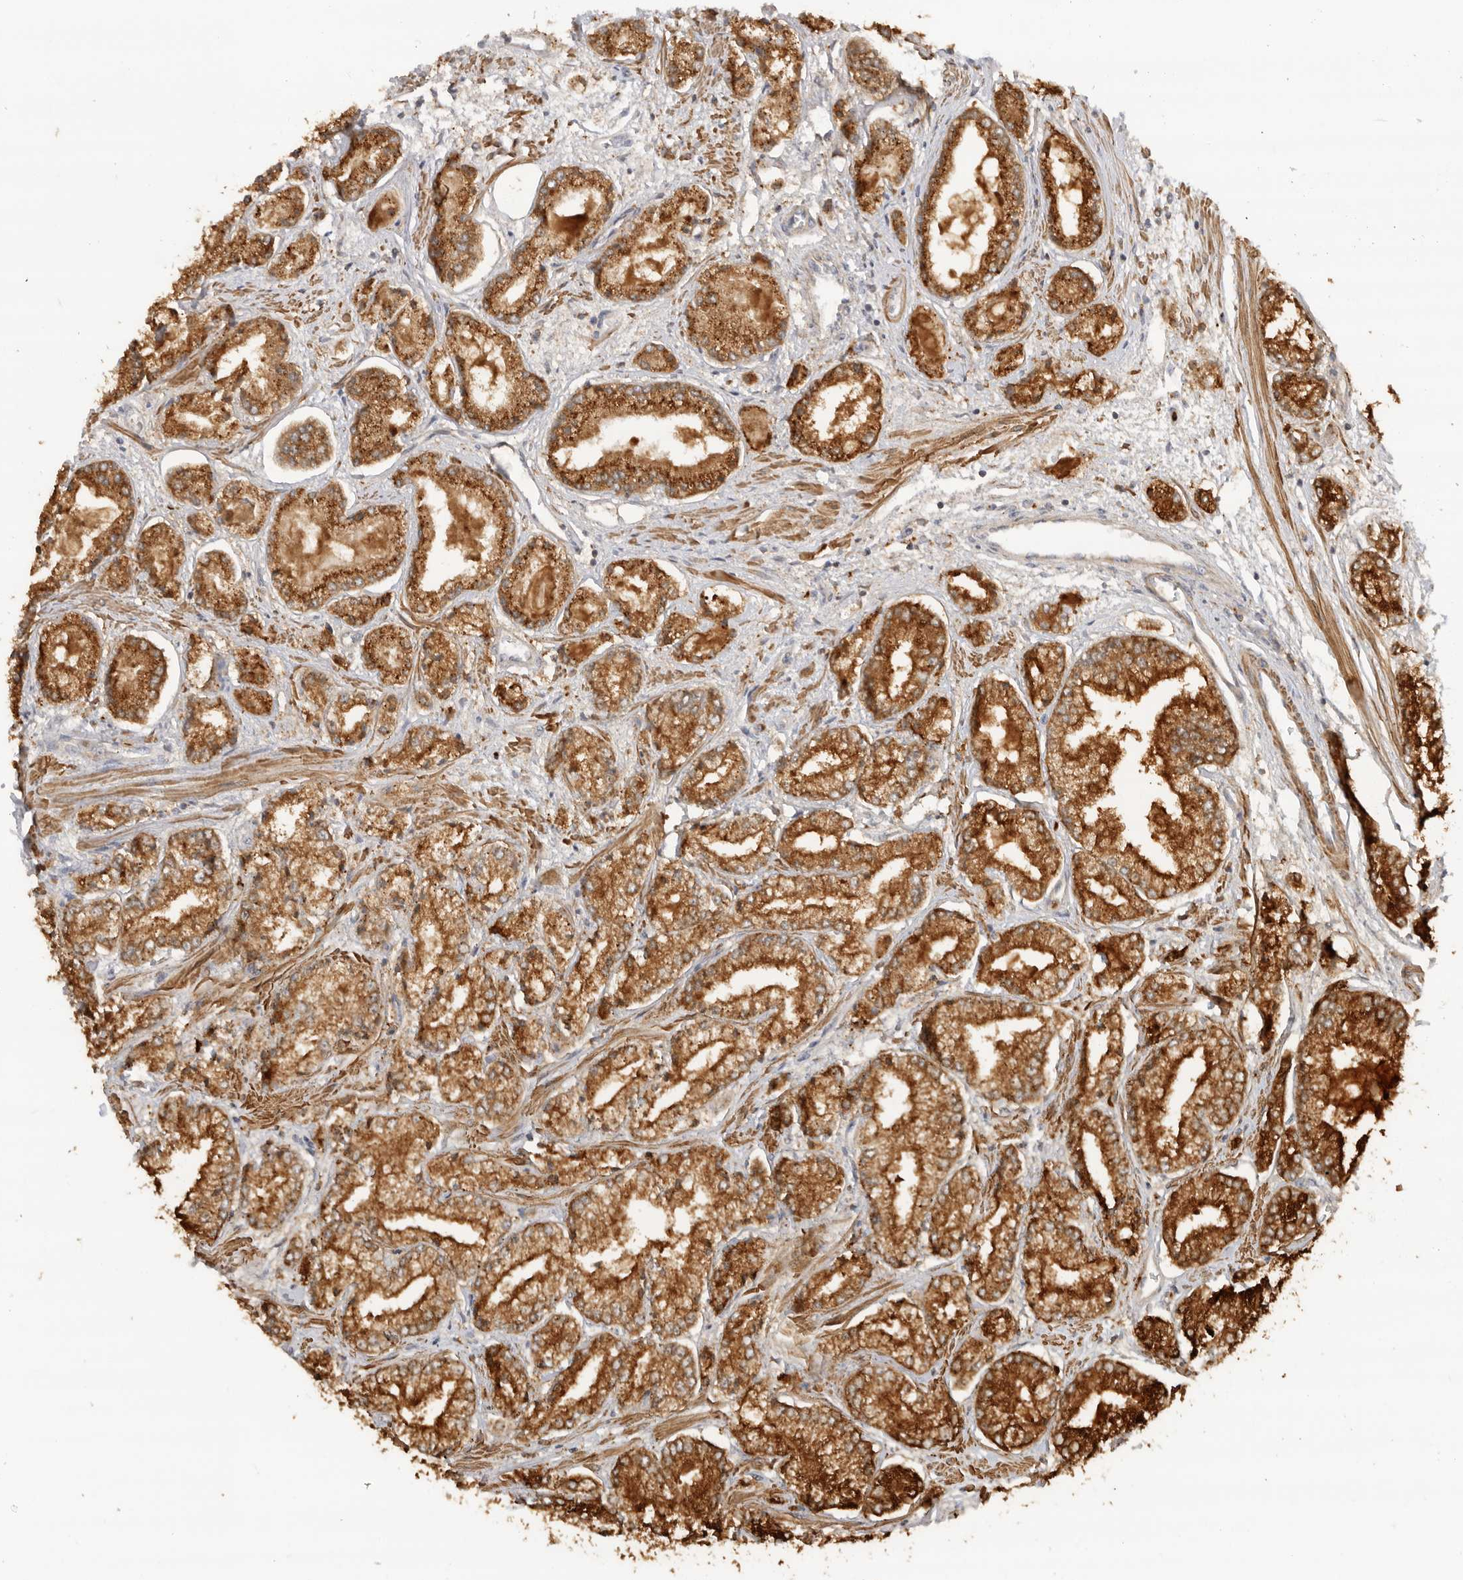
{"staining": {"intensity": "moderate", "quantity": ">75%", "location": "cytoplasmic/membranous"}, "tissue": "prostate cancer", "cell_type": "Tumor cells", "image_type": "cancer", "snomed": [{"axis": "morphology", "description": "Adenocarcinoma, Low grade"}, {"axis": "topography", "description": "Prostate"}], "caption": "Approximately >75% of tumor cells in human prostate low-grade adenocarcinoma show moderate cytoplasmic/membranous protein staining as visualized by brown immunohistochemical staining.", "gene": "GNE", "patient": {"sex": "male", "age": 52}}